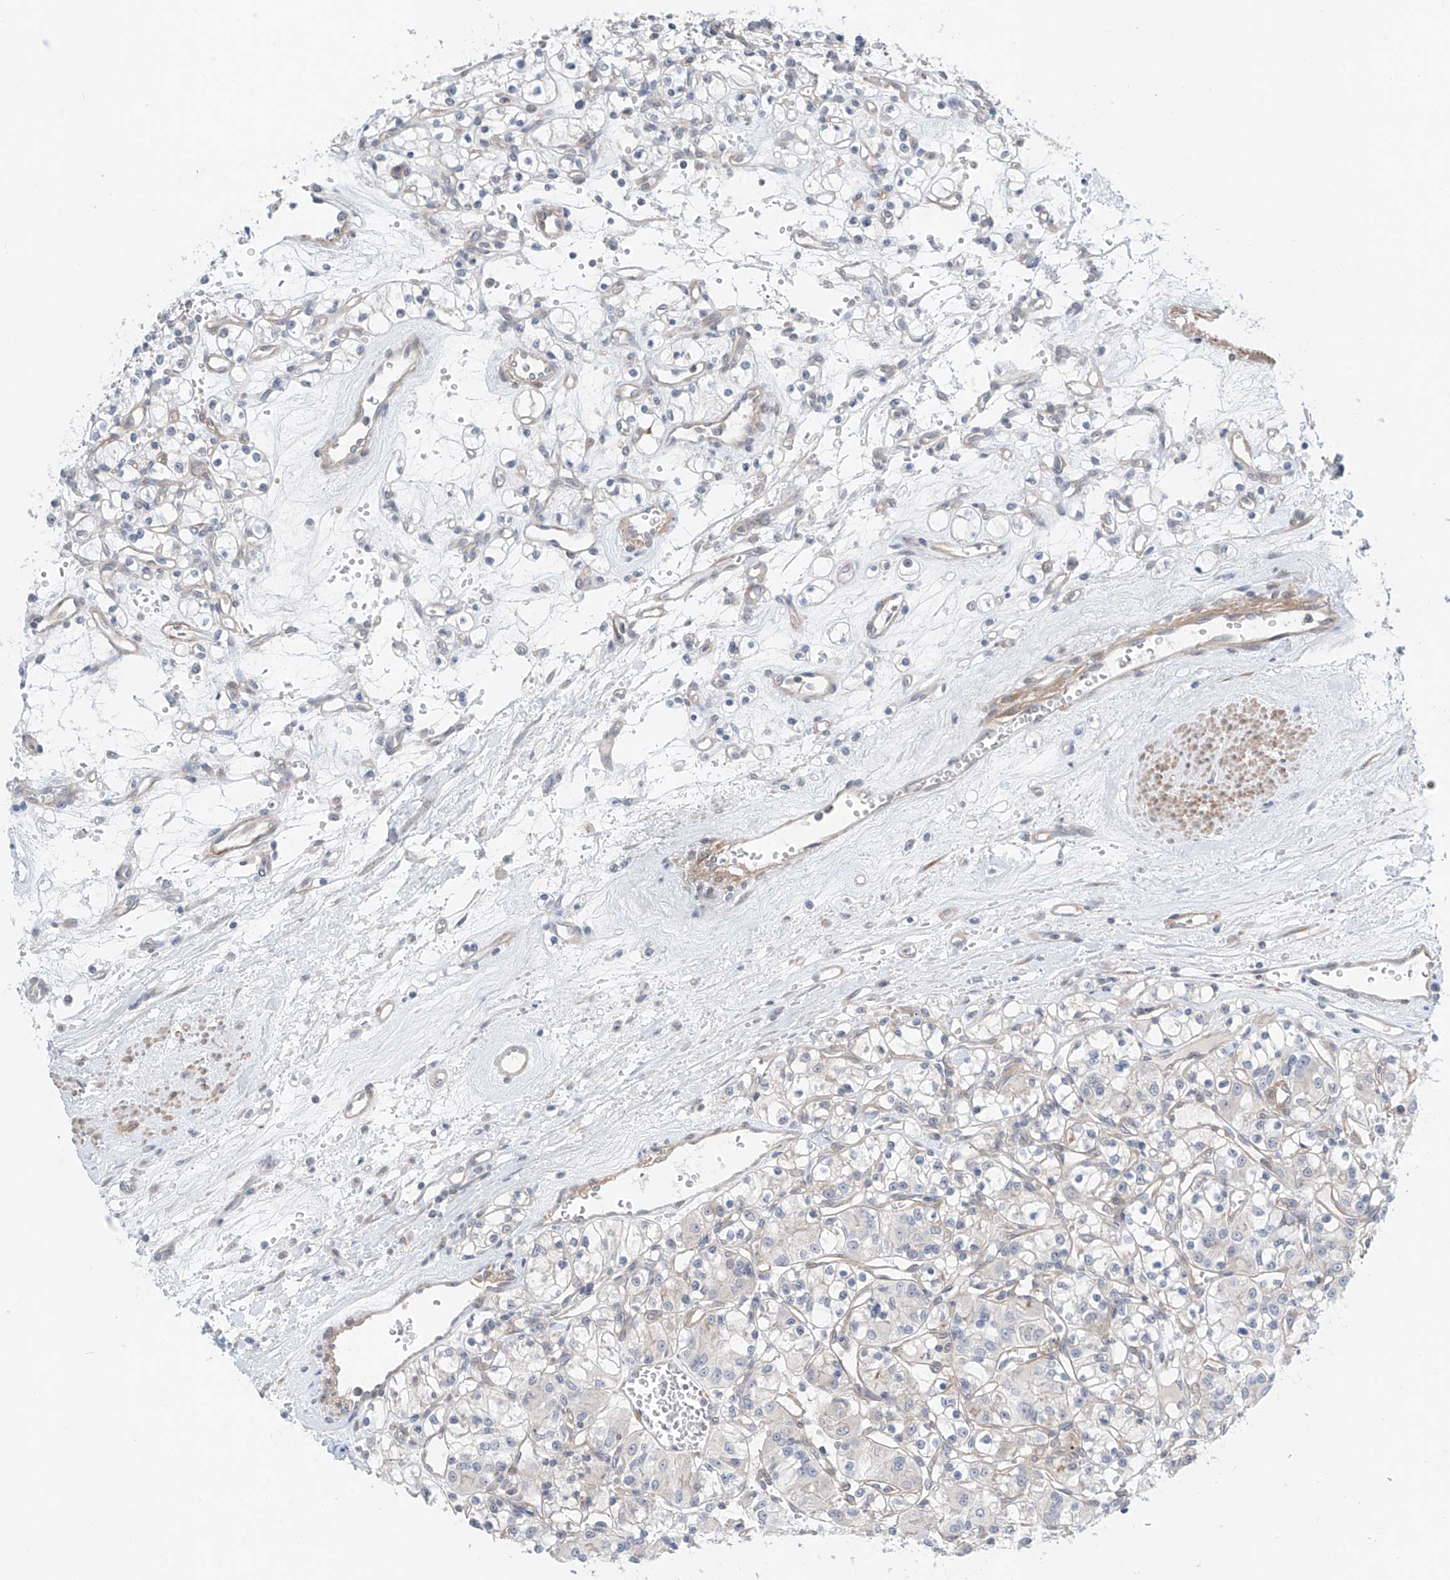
{"staining": {"intensity": "negative", "quantity": "none", "location": "none"}, "tissue": "renal cancer", "cell_type": "Tumor cells", "image_type": "cancer", "snomed": [{"axis": "morphology", "description": "Adenocarcinoma, NOS"}, {"axis": "topography", "description": "Kidney"}], "caption": "Immunohistochemical staining of renal cancer (adenocarcinoma) displays no significant expression in tumor cells.", "gene": "ABLIM2", "patient": {"sex": "female", "age": 59}}